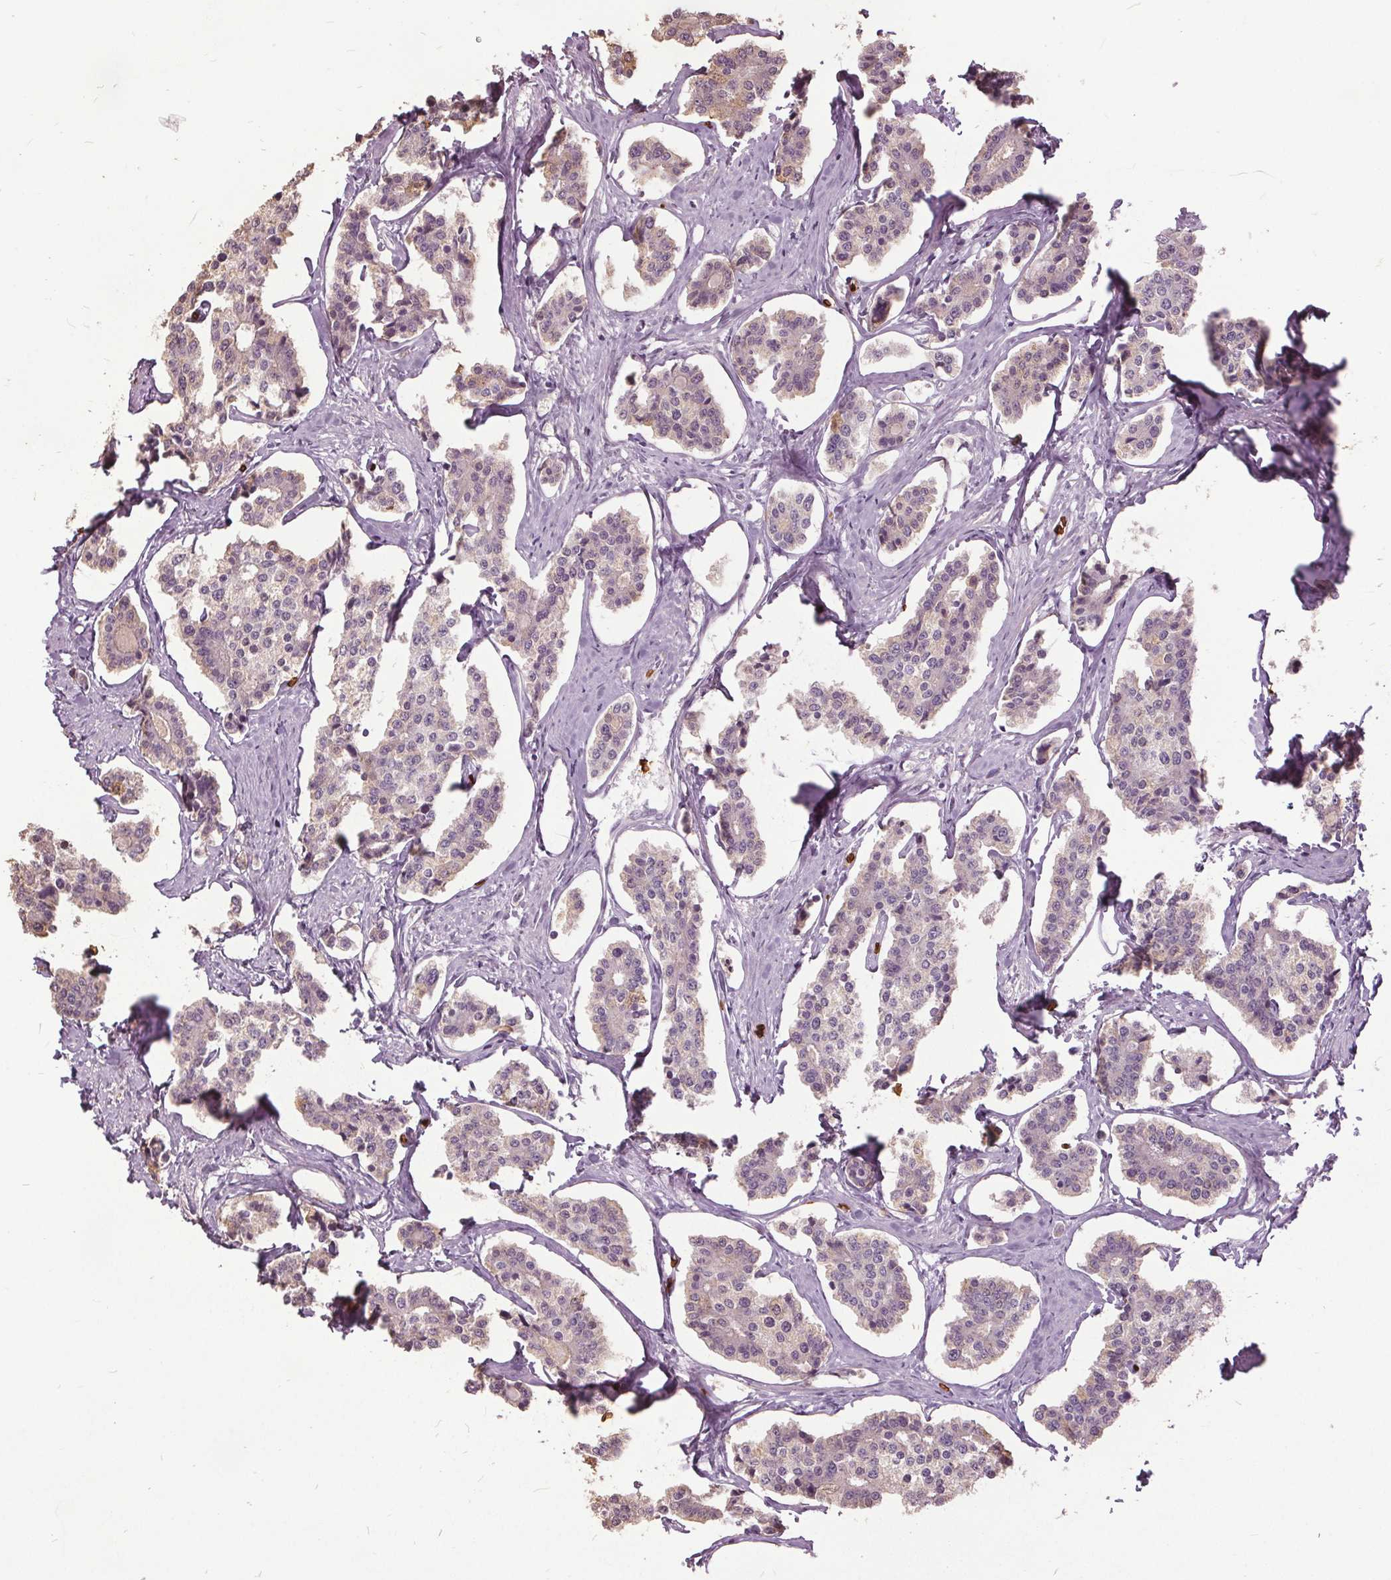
{"staining": {"intensity": "negative", "quantity": "none", "location": "none"}, "tissue": "carcinoid", "cell_type": "Tumor cells", "image_type": "cancer", "snomed": [{"axis": "morphology", "description": "Carcinoid, malignant, NOS"}, {"axis": "topography", "description": "Small intestine"}], "caption": "IHC image of neoplastic tissue: human carcinoid stained with DAB reveals no significant protein positivity in tumor cells. (DAB immunohistochemistry (IHC) with hematoxylin counter stain).", "gene": "SLC4A1", "patient": {"sex": "female", "age": 65}}